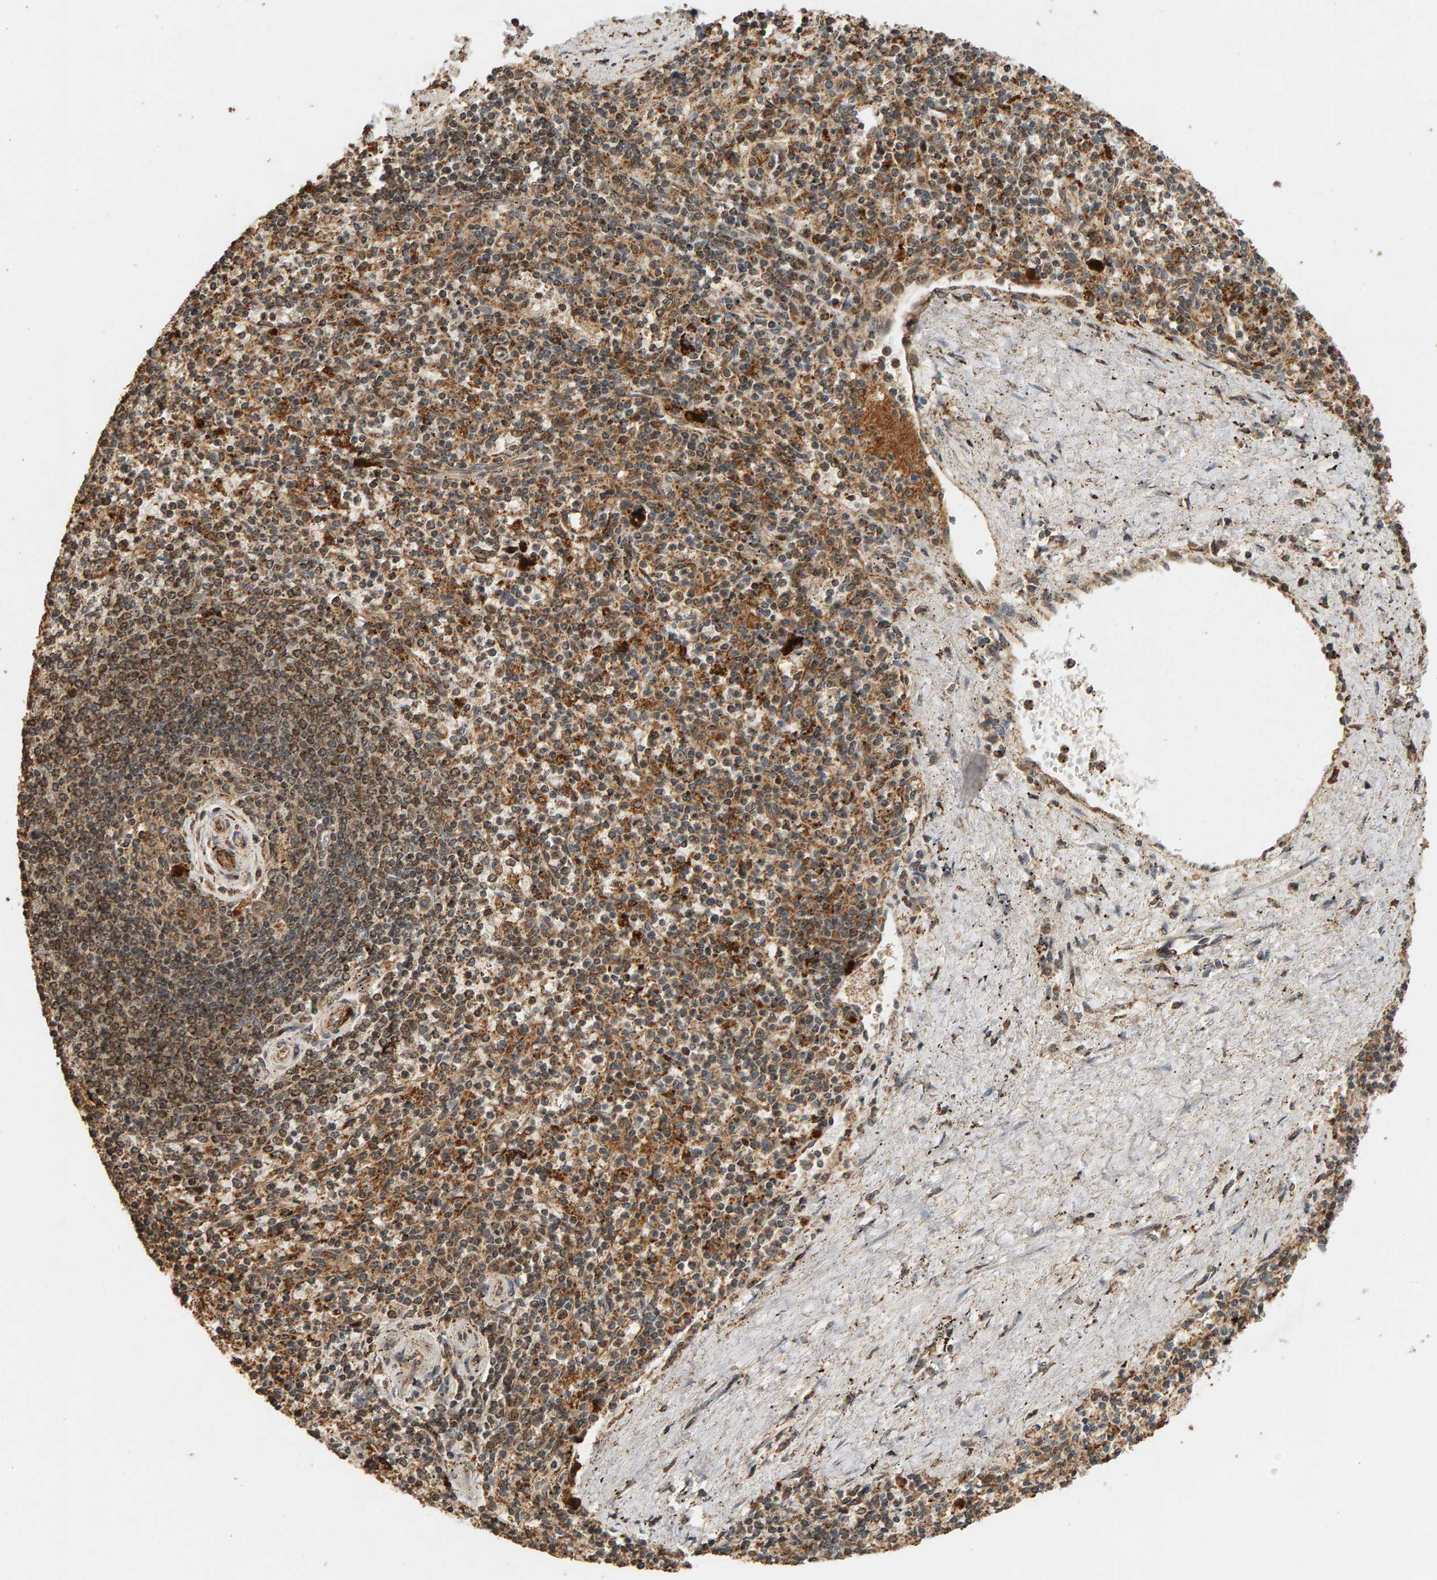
{"staining": {"intensity": "moderate", "quantity": ">75%", "location": "cytoplasmic/membranous,nuclear"}, "tissue": "spleen", "cell_type": "Cells in red pulp", "image_type": "normal", "snomed": [{"axis": "morphology", "description": "Normal tissue, NOS"}, {"axis": "topography", "description": "Spleen"}], "caption": "Spleen stained for a protein (brown) demonstrates moderate cytoplasmic/membranous,nuclear positive staining in about >75% of cells in red pulp.", "gene": "GSTK1", "patient": {"sex": "male", "age": 72}}